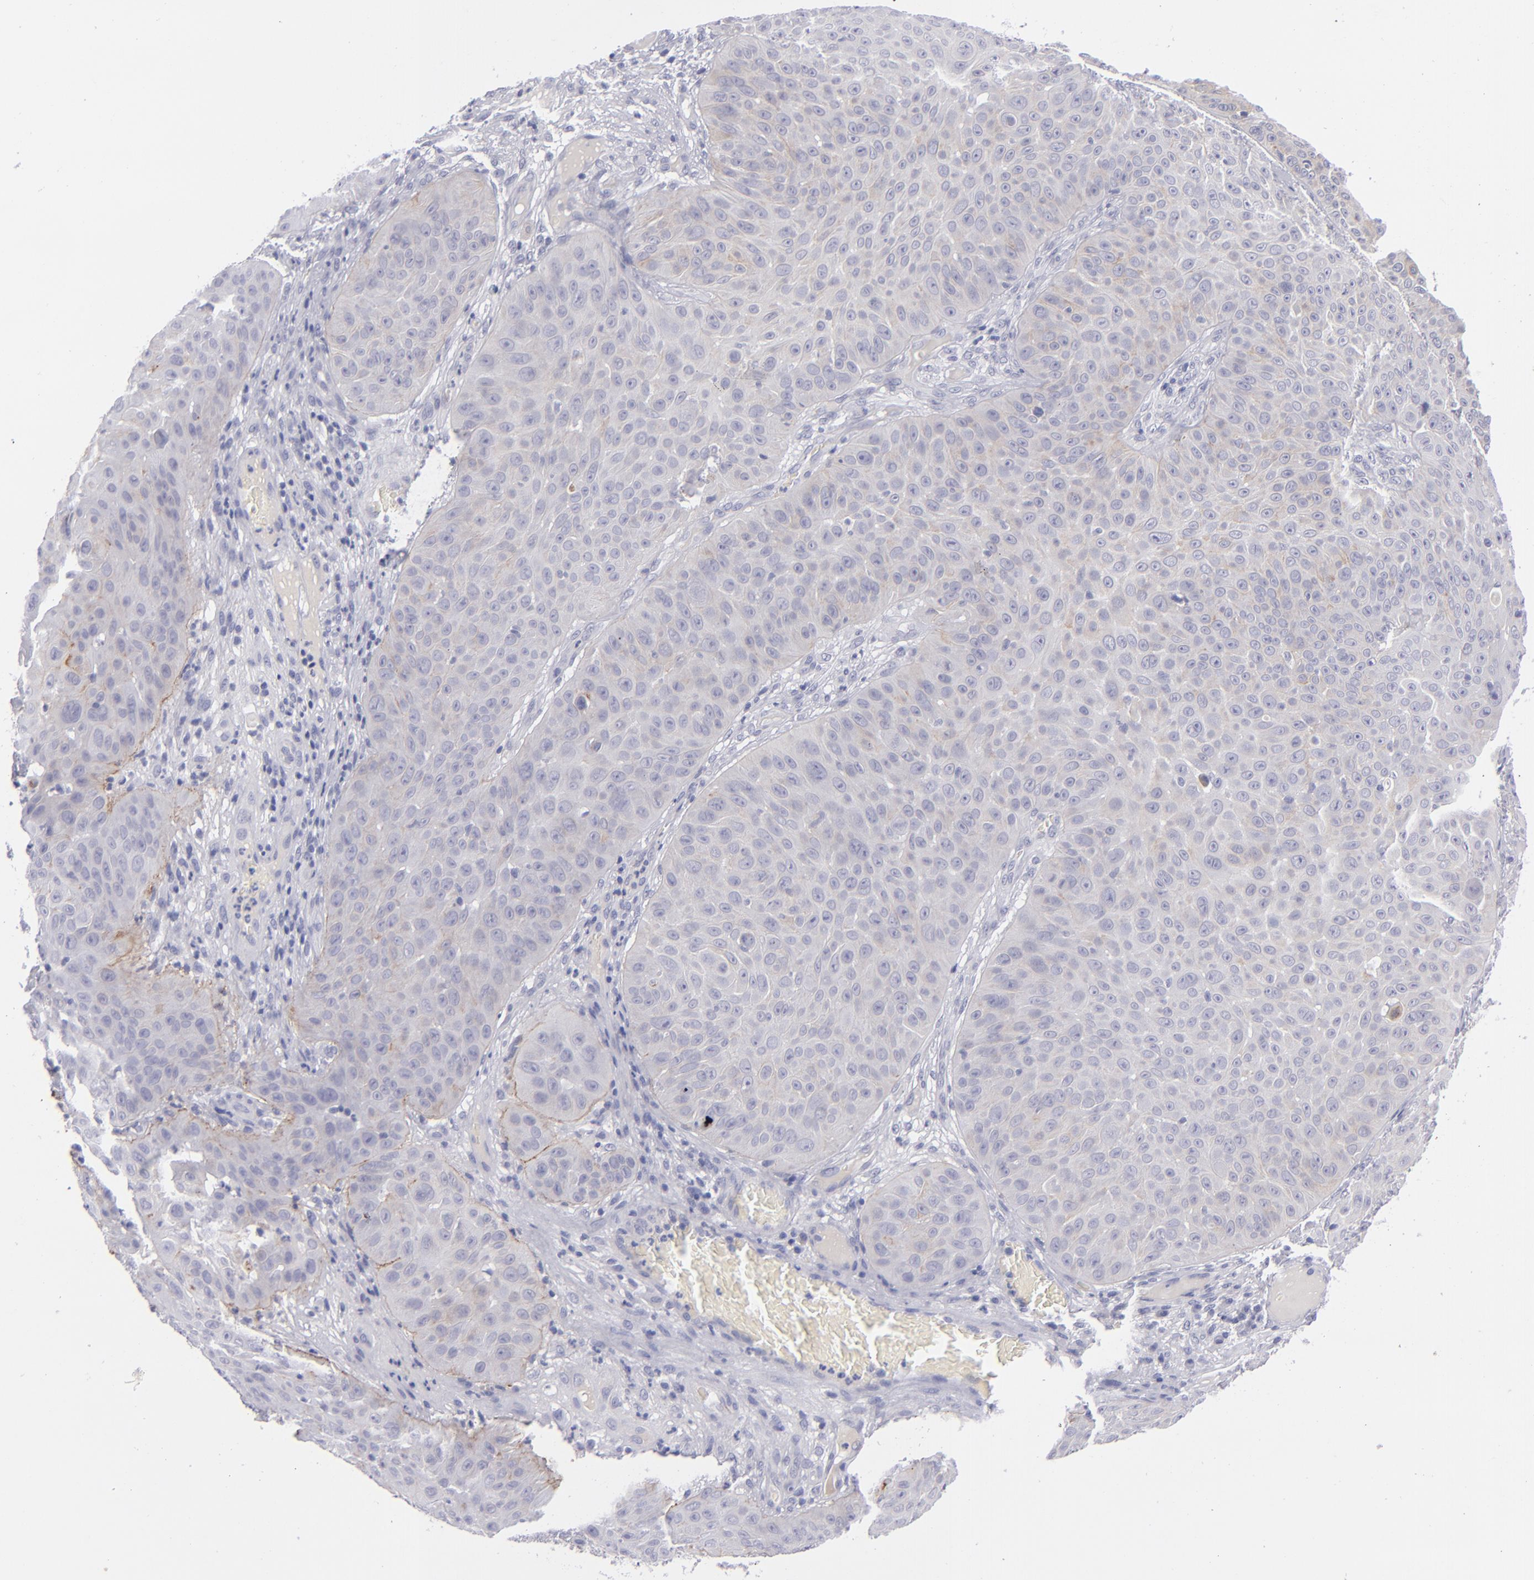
{"staining": {"intensity": "weak", "quantity": ">75%", "location": "cytoplasmic/membranous"}, "tissue": "skin cancer", "cell_type": "Tumor cells", "image_type": "cancer", "snomed": [{"axis": "morphology", "description": "Squamous cell carcinoma, NOS"}, {"axis": "topography", "description": "Skin"}], "caption": "IHC histopathology image of neoplastic tissue: skin squamous cell carcinoma stained using immunohistochemistry exhibits low levels of weak protein expression localized specifically in the cytoplasmic/membranous of tumor cells, appearing as a cytoplasmic/membranous brown color.", "gene": "ITGB4", "patient": {"sex": "male", "age": 82}}